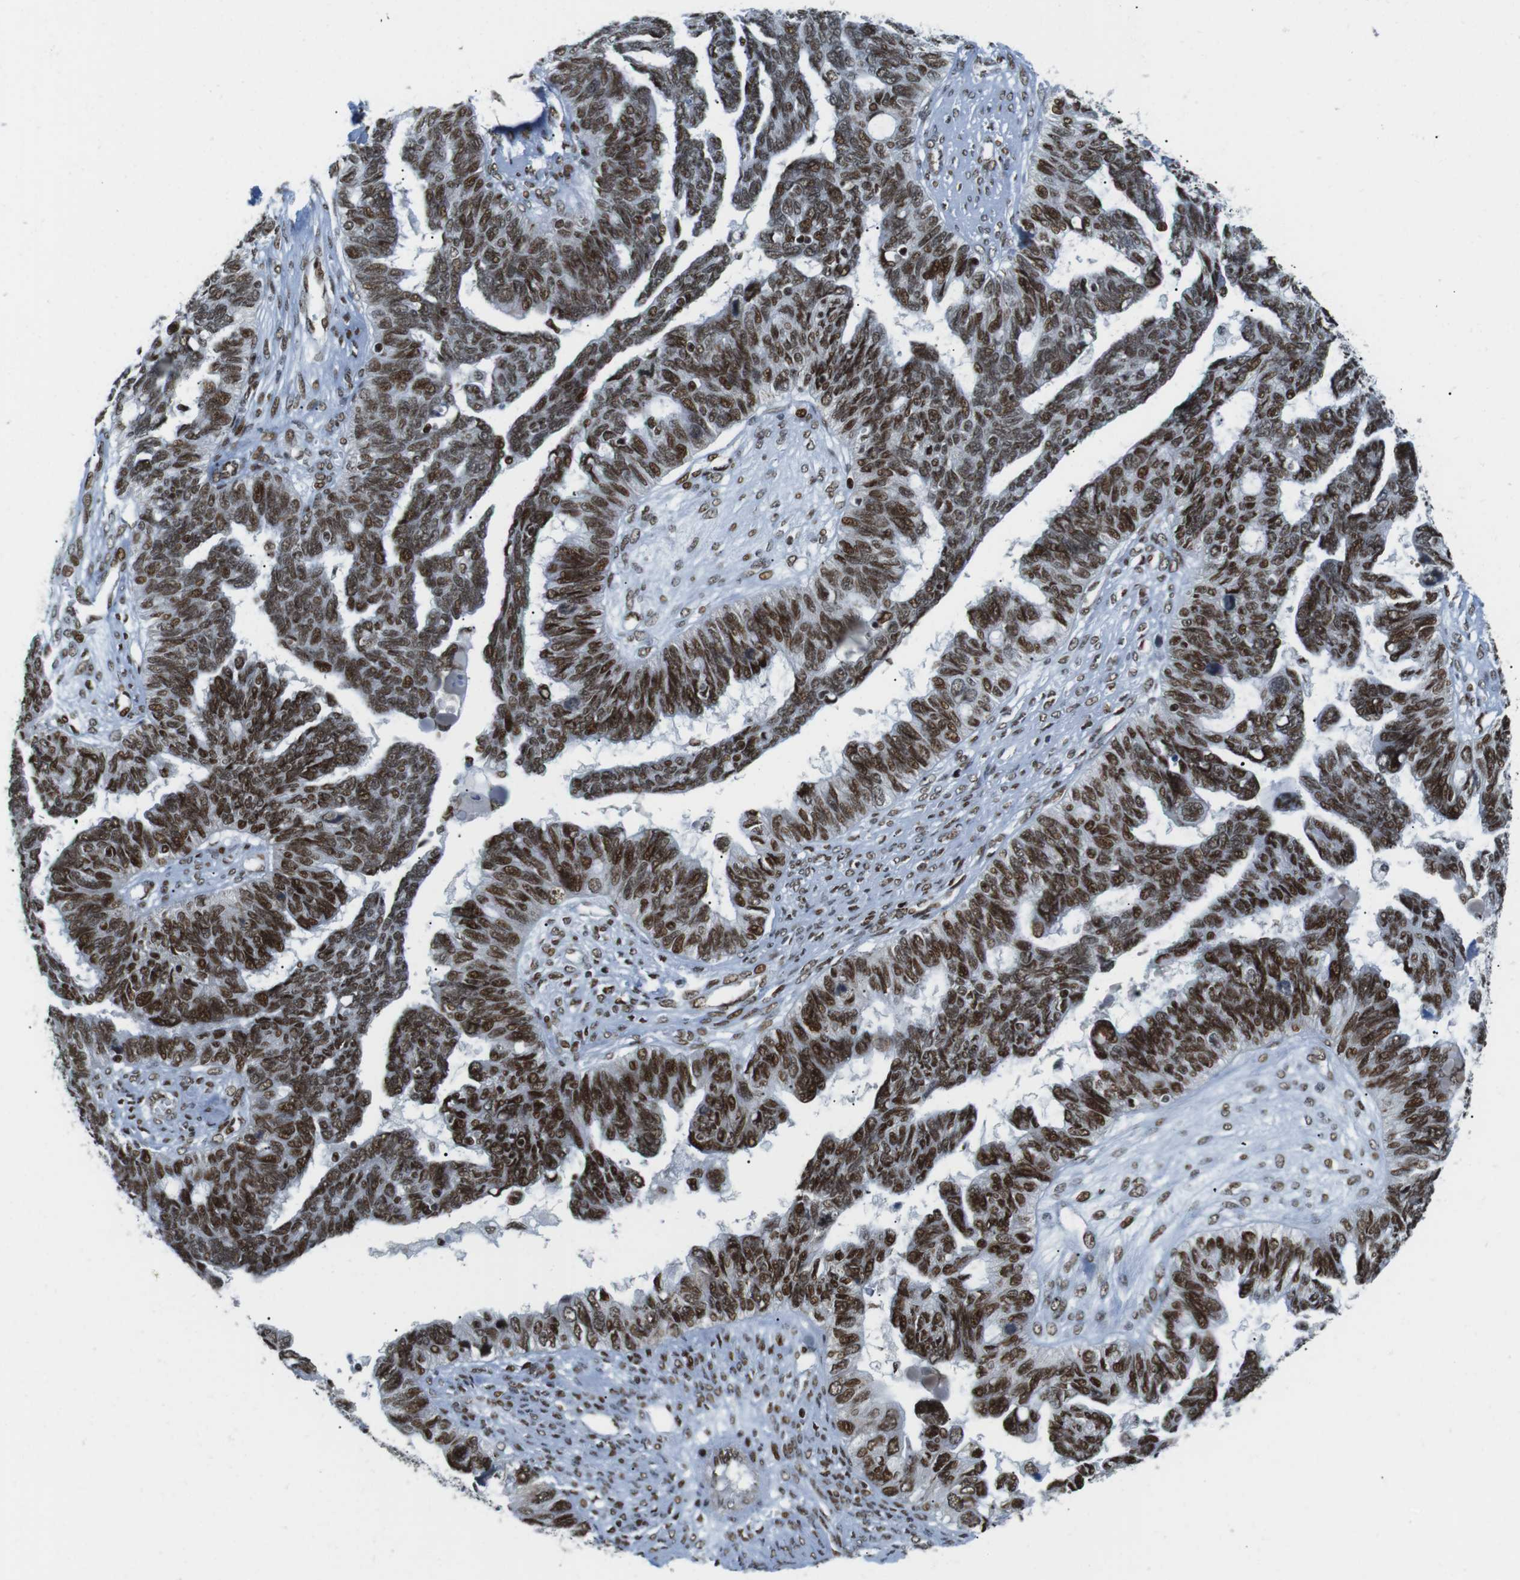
{"staining": {"intensity": "strong", "quantity": ">75%", "location": "nuclear"}, "tissue": "ovarian cancer", "cell_type": "Tumor cells", "image_type": "cancer", "snomed": [{"axis": "morphology", "description": "Cystadenocarcinoma, serous, NOS"}, {"axis": "topography", "description": "Ovary"}], "caption": "Immunohistochemical staining of human ovarian cancer (serous cystadenocarcinoma) displays high levels of strong nuclear staining in about >75% of tumor cells. The staining was performed using DAB (3,3'-diaminobenzidine), with brown indicating positive protein expression. Nuclei are stained blue with hematoxylin.", "gene": "ARID1A", "patient": {"sex": "female", "age": 79}}